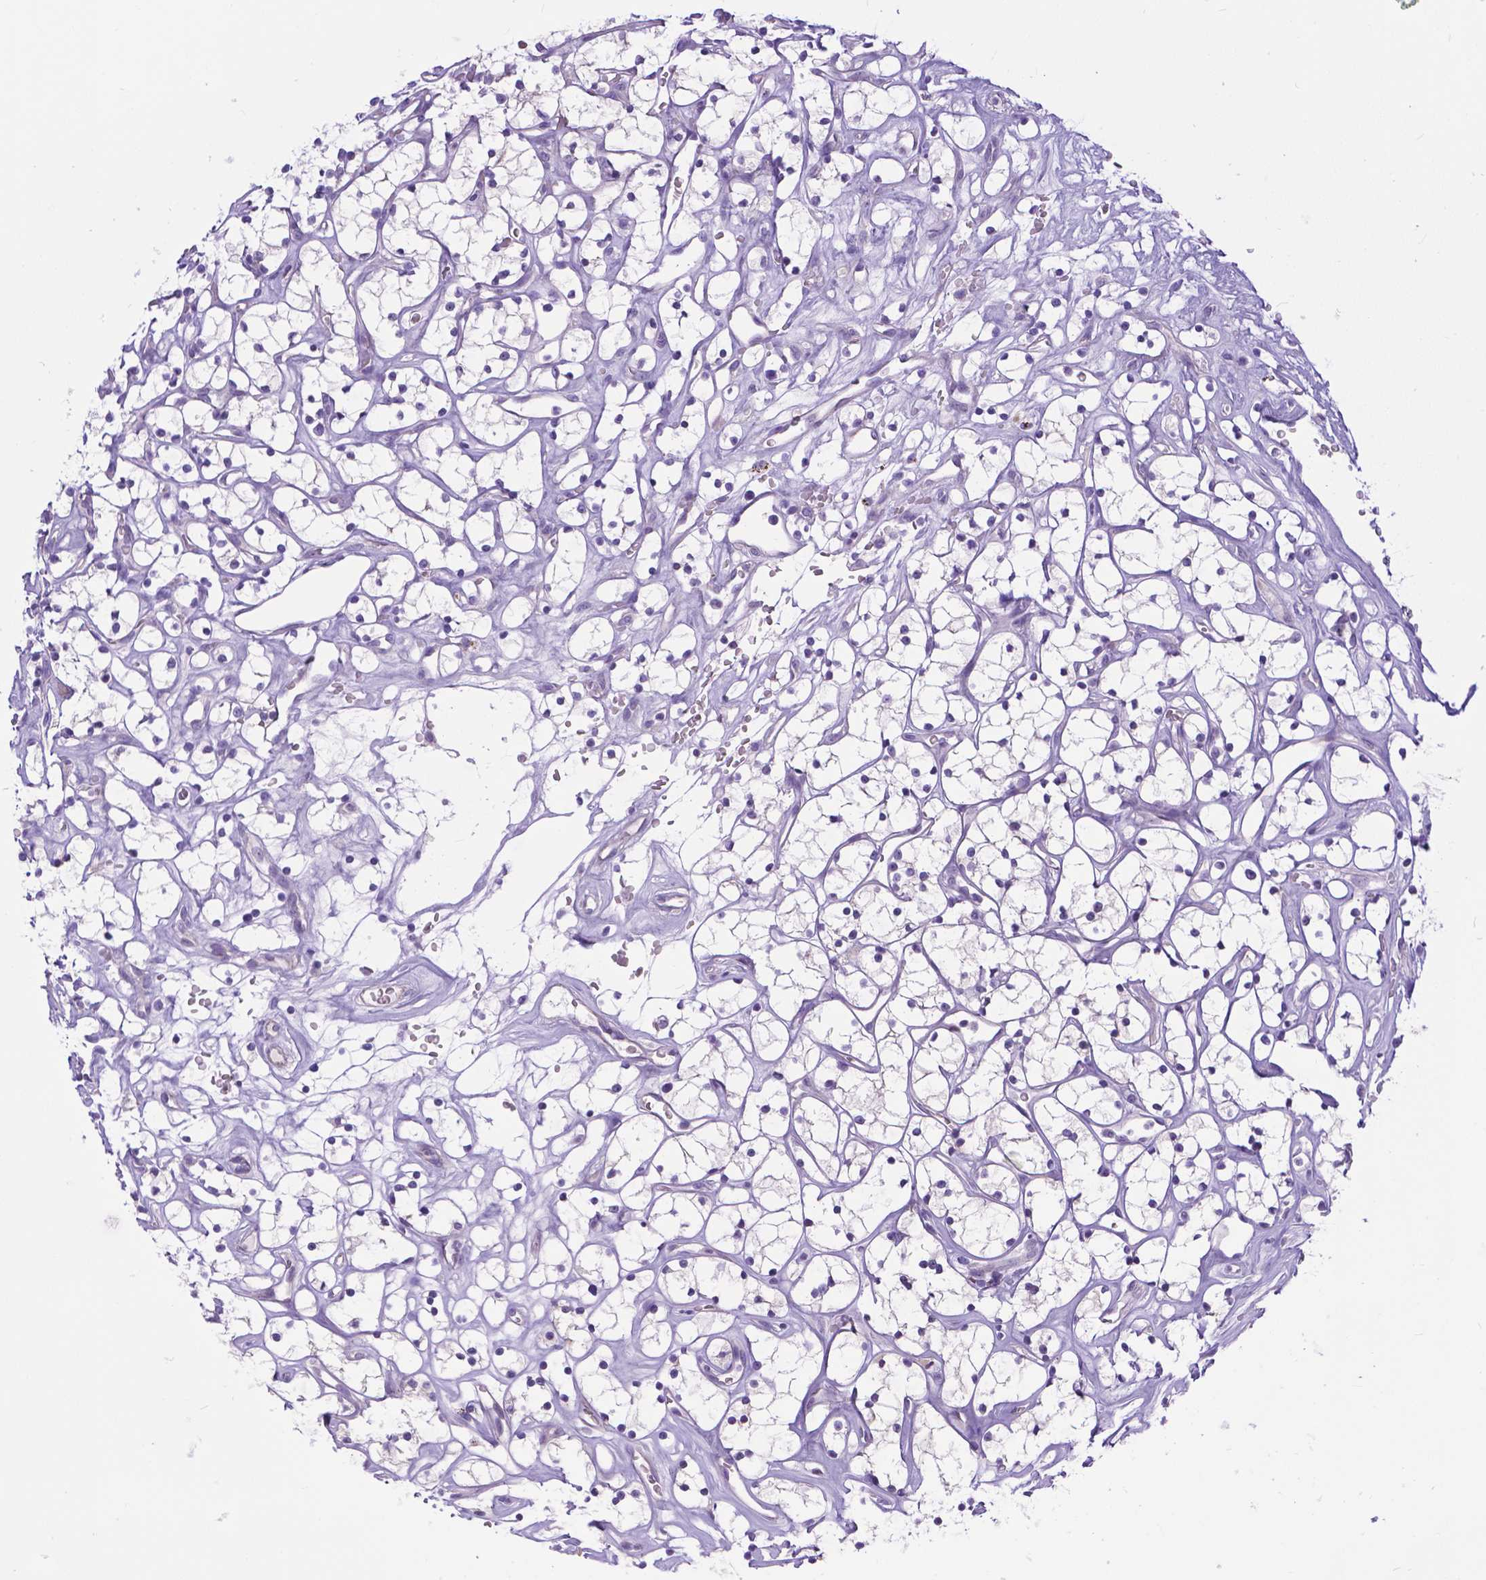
{"staining": {"intensity": "negative", "quantity": "none", "location": "none"}, "tissue": "renal cancer", "cell_type": "Tumor cells", "image_type": "cancer", "snomed": [{"axis": "morphology", "description": "Adenocarcinoma, NOS"}, {"axis": "topography", "description": "Kidney"}], "caption": "Immunohistochemistry of human adenocarcinoma (renal) exhibits no expression in tumor cells.", "gene": "TTLL6", "patient": {"sex": "female", "age": 64}}